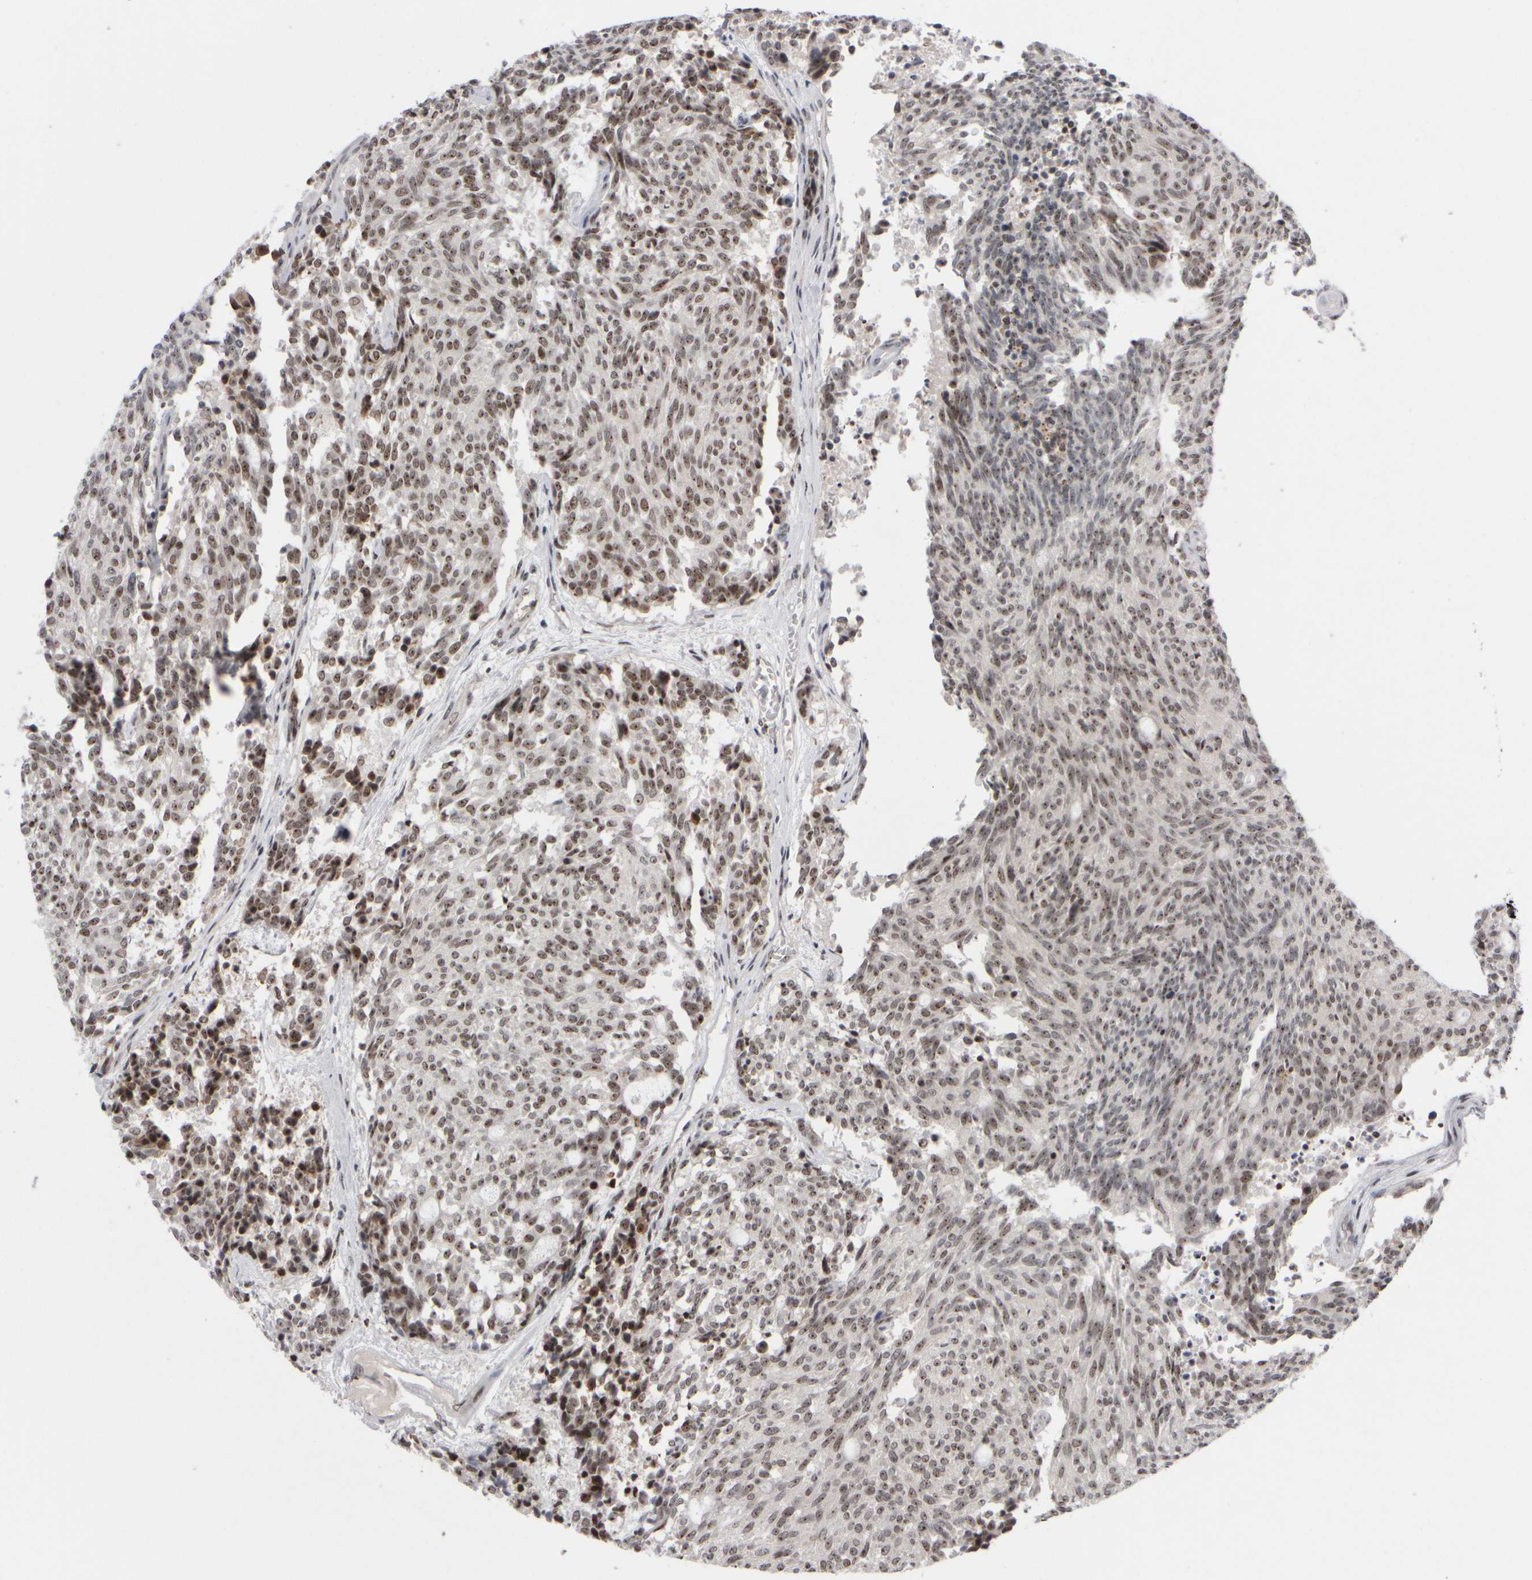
{"staining": {"intensity": "weak", "quantity": ">75%", "location": "nuclear"}, "tissue": "carcinoid", "cell_type": "Tumor cells", "image_type": "cancer", "snomed": [{"axis": "morphology", "description": "Carcinoid, malignant, NOS"}, {"axis": "topography", "description": "Pancreas"}], "caption": "IHC (DAB (3,3'-diaminobenzidine)) staining of human carcinoid shows weak nuclear protein expression in about >75% of tumor cells.", "gene": "SURF6", "patient": {"sex": "female", "age": 54}}